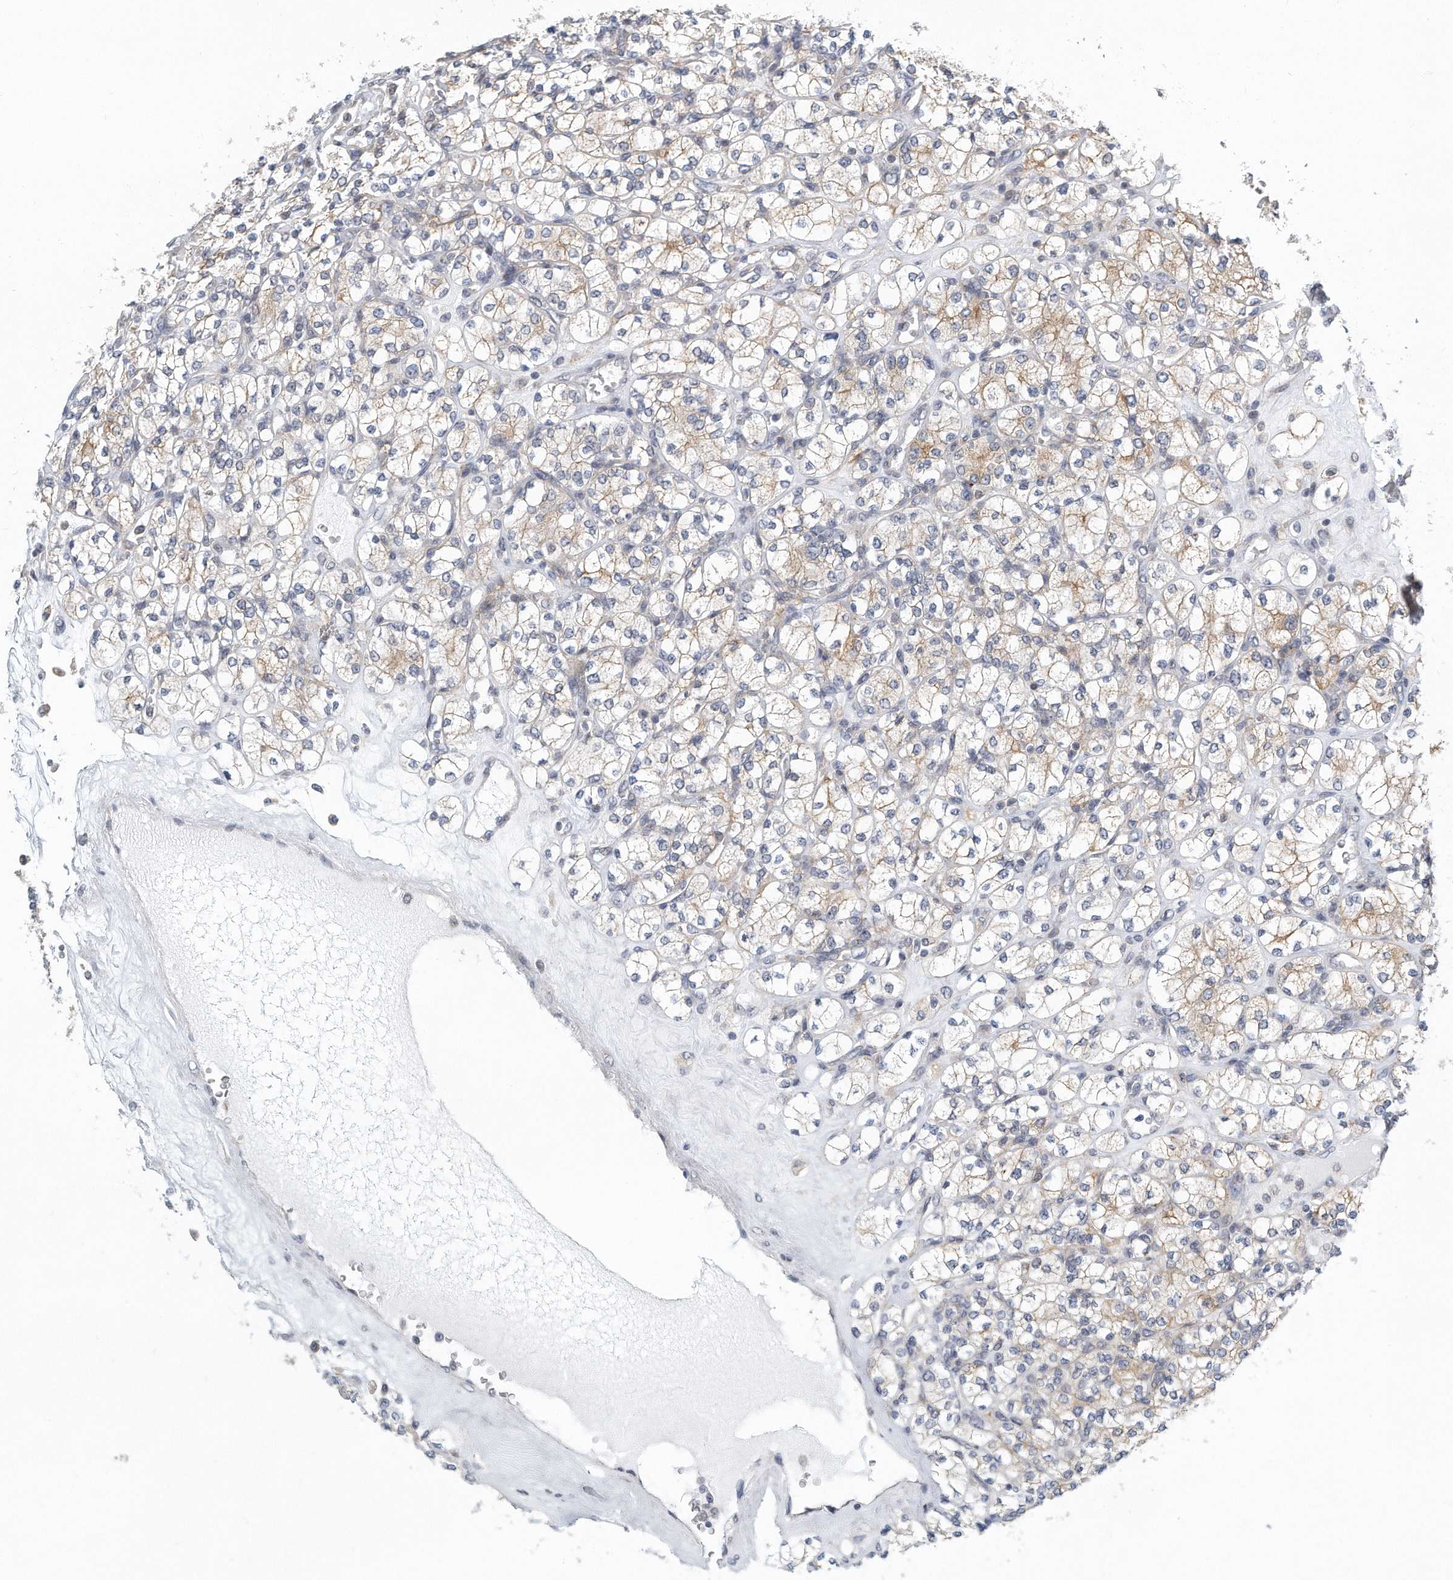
{"staining": {"intensity": "weak", "quantity": "25%-75%", "location": "cytoplasmic/membranous"}, "tissue": "renal cancer", "cell_type": "Tumor cells", "image_type": "cancer", "snomed": [{"axis": "morphology", "description": "Adenocarcinoma, NOS"}, {"axis": "topography", "description": "Kidney"}], "caption": "Immunohistochemistry (DAB) staining of renal adenocarcinoma shows weak cytoplasmic/membranous protein expression in approximately 25%-75% of tumor cells. Nuclei are stained in blue.", "gene": "VLDLR", "patient": {"sex": "male", "age": 77}}